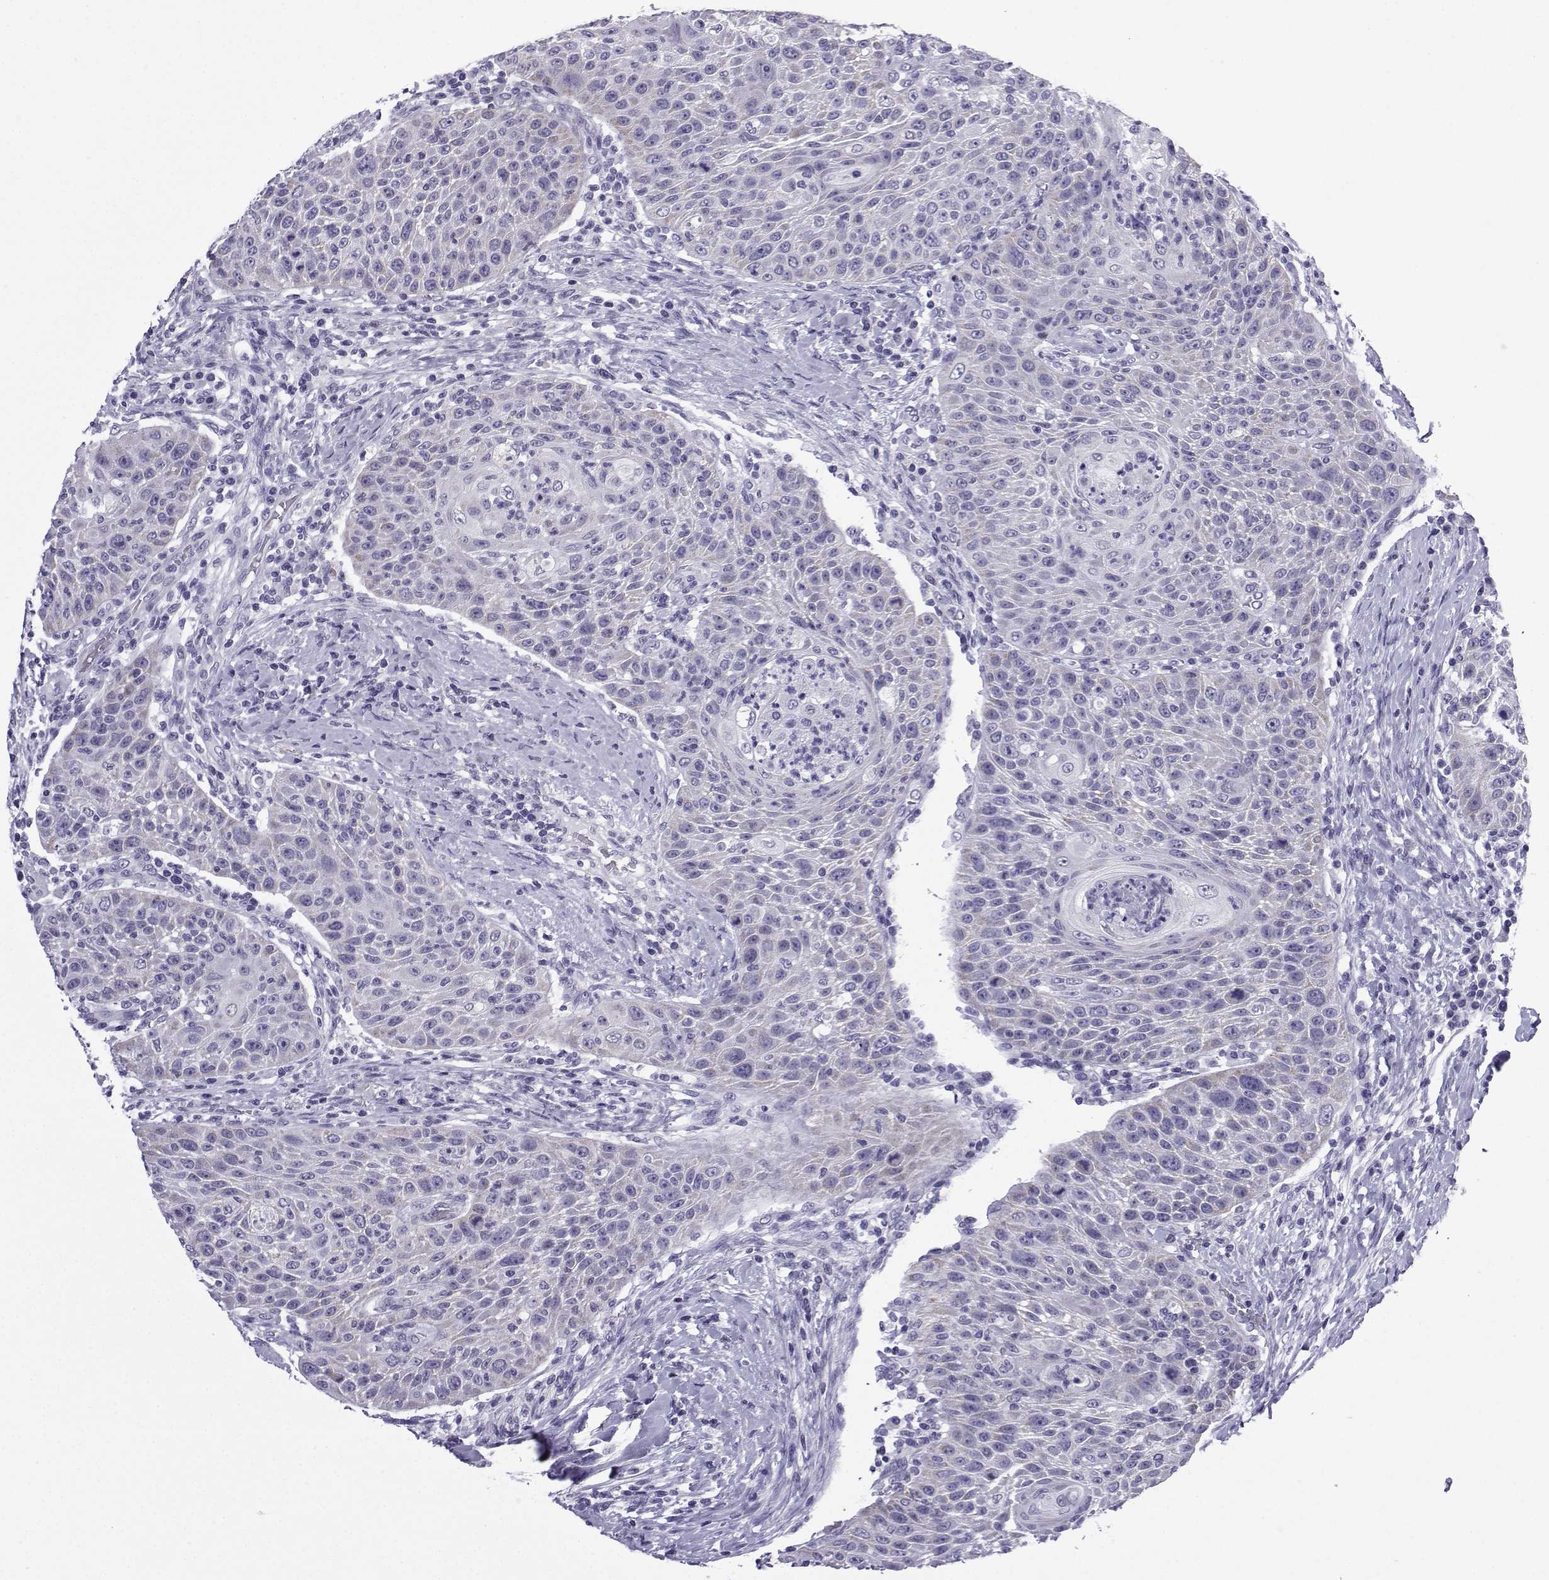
{"staining": {"intensity": "negative", "quantity": "none", "location": "none"}, "tissue": "head and neck cancer", "cell_type": "Tumor cells", "image_type": "cancer", "snomed": [{"axis": "morphology", "description": "Squamous cell carcinoma, NOS"}, {"axis": "topography", "description": "Head-Neck"}], "caption": "Head and neck cancer (squamous cell carcinoma) was stained to show a protein in brown. There is no significant staining in tumor cells.", "gene": "ACRBP", "patient": {"sex": "male", "age": 69}}